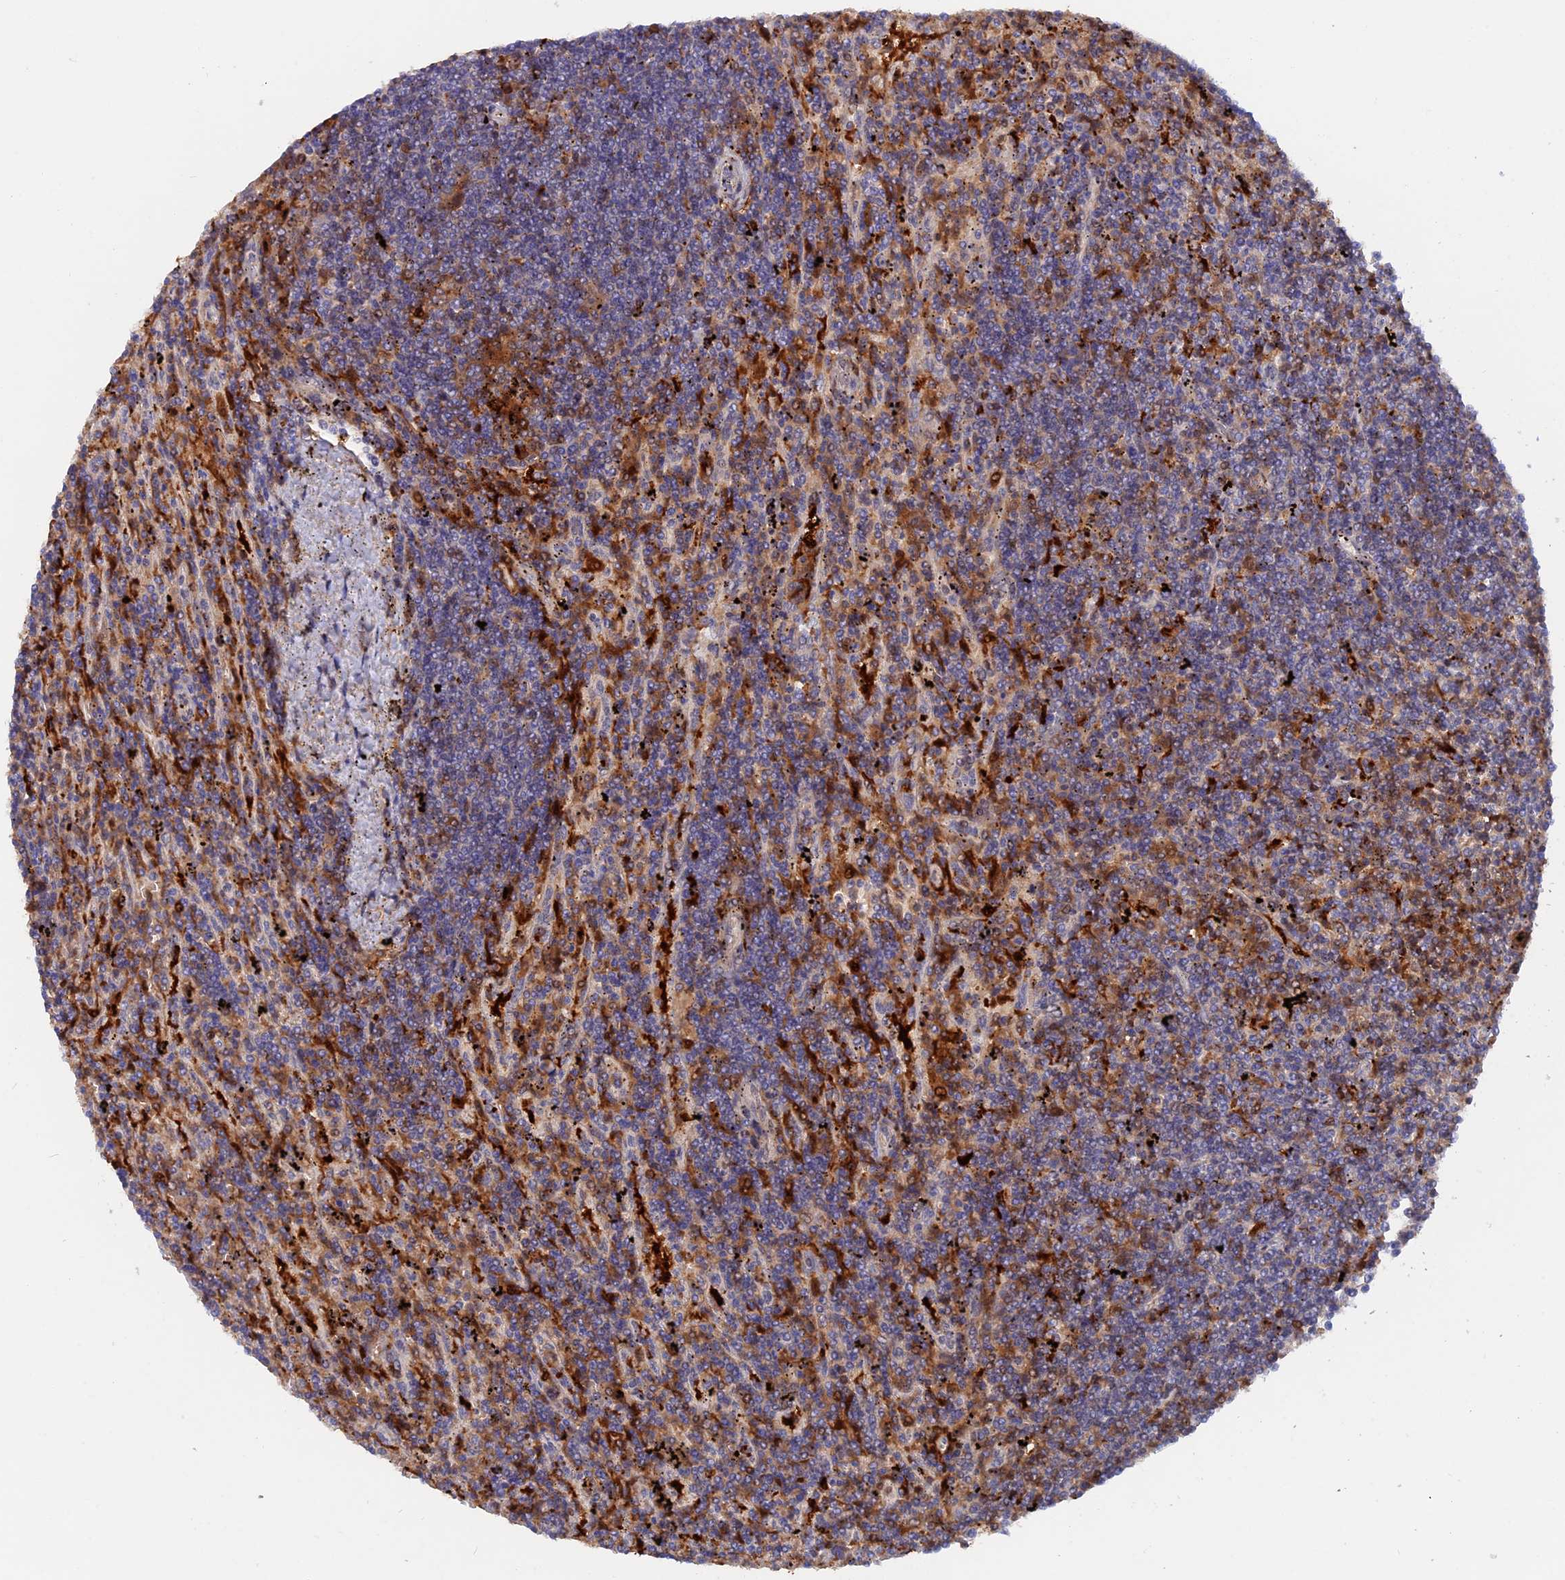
{"staining": {"intensity": "moderate", "quantity": "<25%", "location": "cytoplasmic/membranous"}, "tissue": "lymphoma", "cell_type": "Tumor cells", "image_type": "cancer", "snomed": [{"axis": "morphology", "description": "Malignant lymphoma, non-Hodgkin's type, Low grade"}, {"axis": "topography", "description": "Spleen"}], "caption": "Brown immunohistochemical staining in human lymphoma shows moderate cytoplasmic/membranous positivity in approximately <25% of tumor cells.", "gene": "BLVRA", "patient": {"sex": "male", "age": 76}}